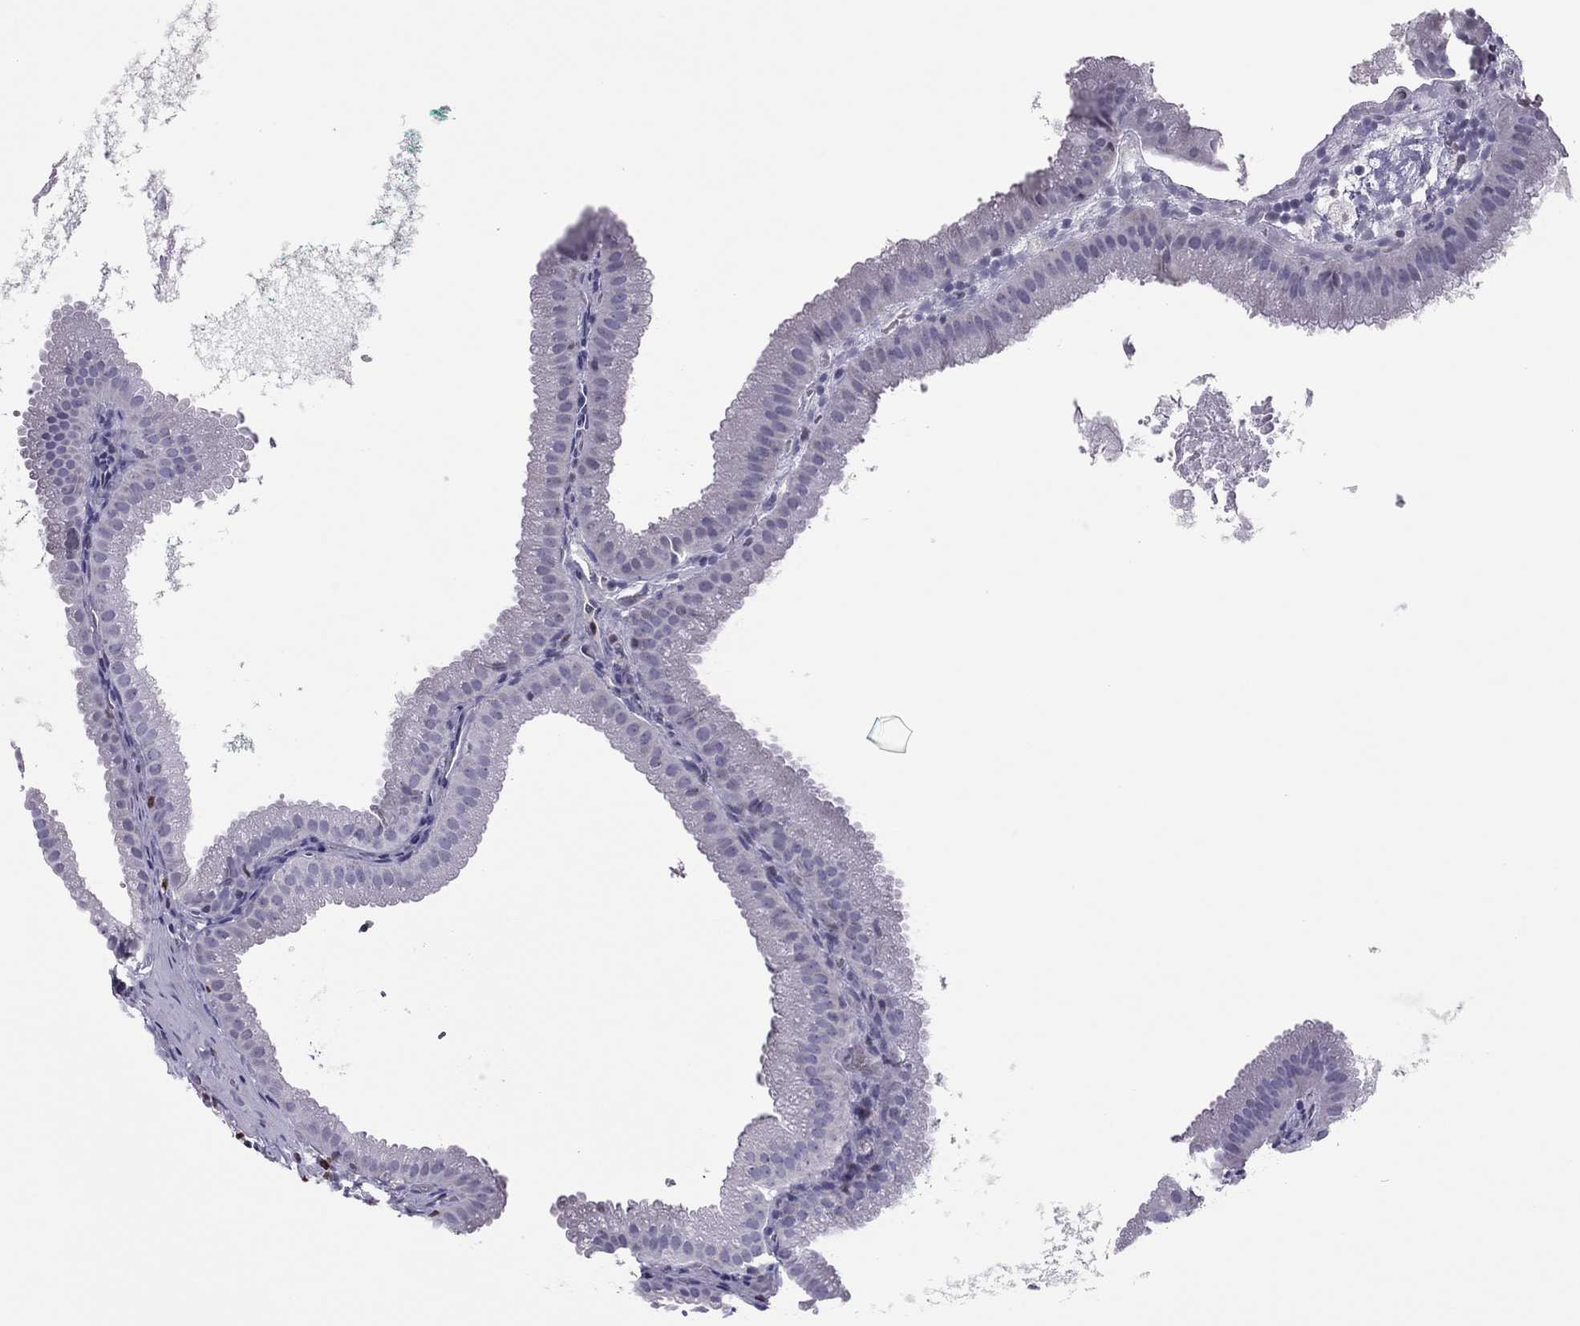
{"staining": {"intensity": "negative", "quantity": "none", "location": "none"}, "tissue": "gallbladder", "cell_type": "Glandular cells", "image_type": "normal", "snomed": [{"axis": "morphology", "description": "Normal tissue, NOS"}, {"axis": "topography", "description": "Gallbladder"}], "caption": "Glandular cells show no significant protein staining in unremarkable gallbladder. (DAB (3,3'-diaminobenzidine) immunohistochemistry visualized using brightfield microscopy, high magnification).", "gene": "SPINT3", "patient": {"sex": "male", "age": 67}}